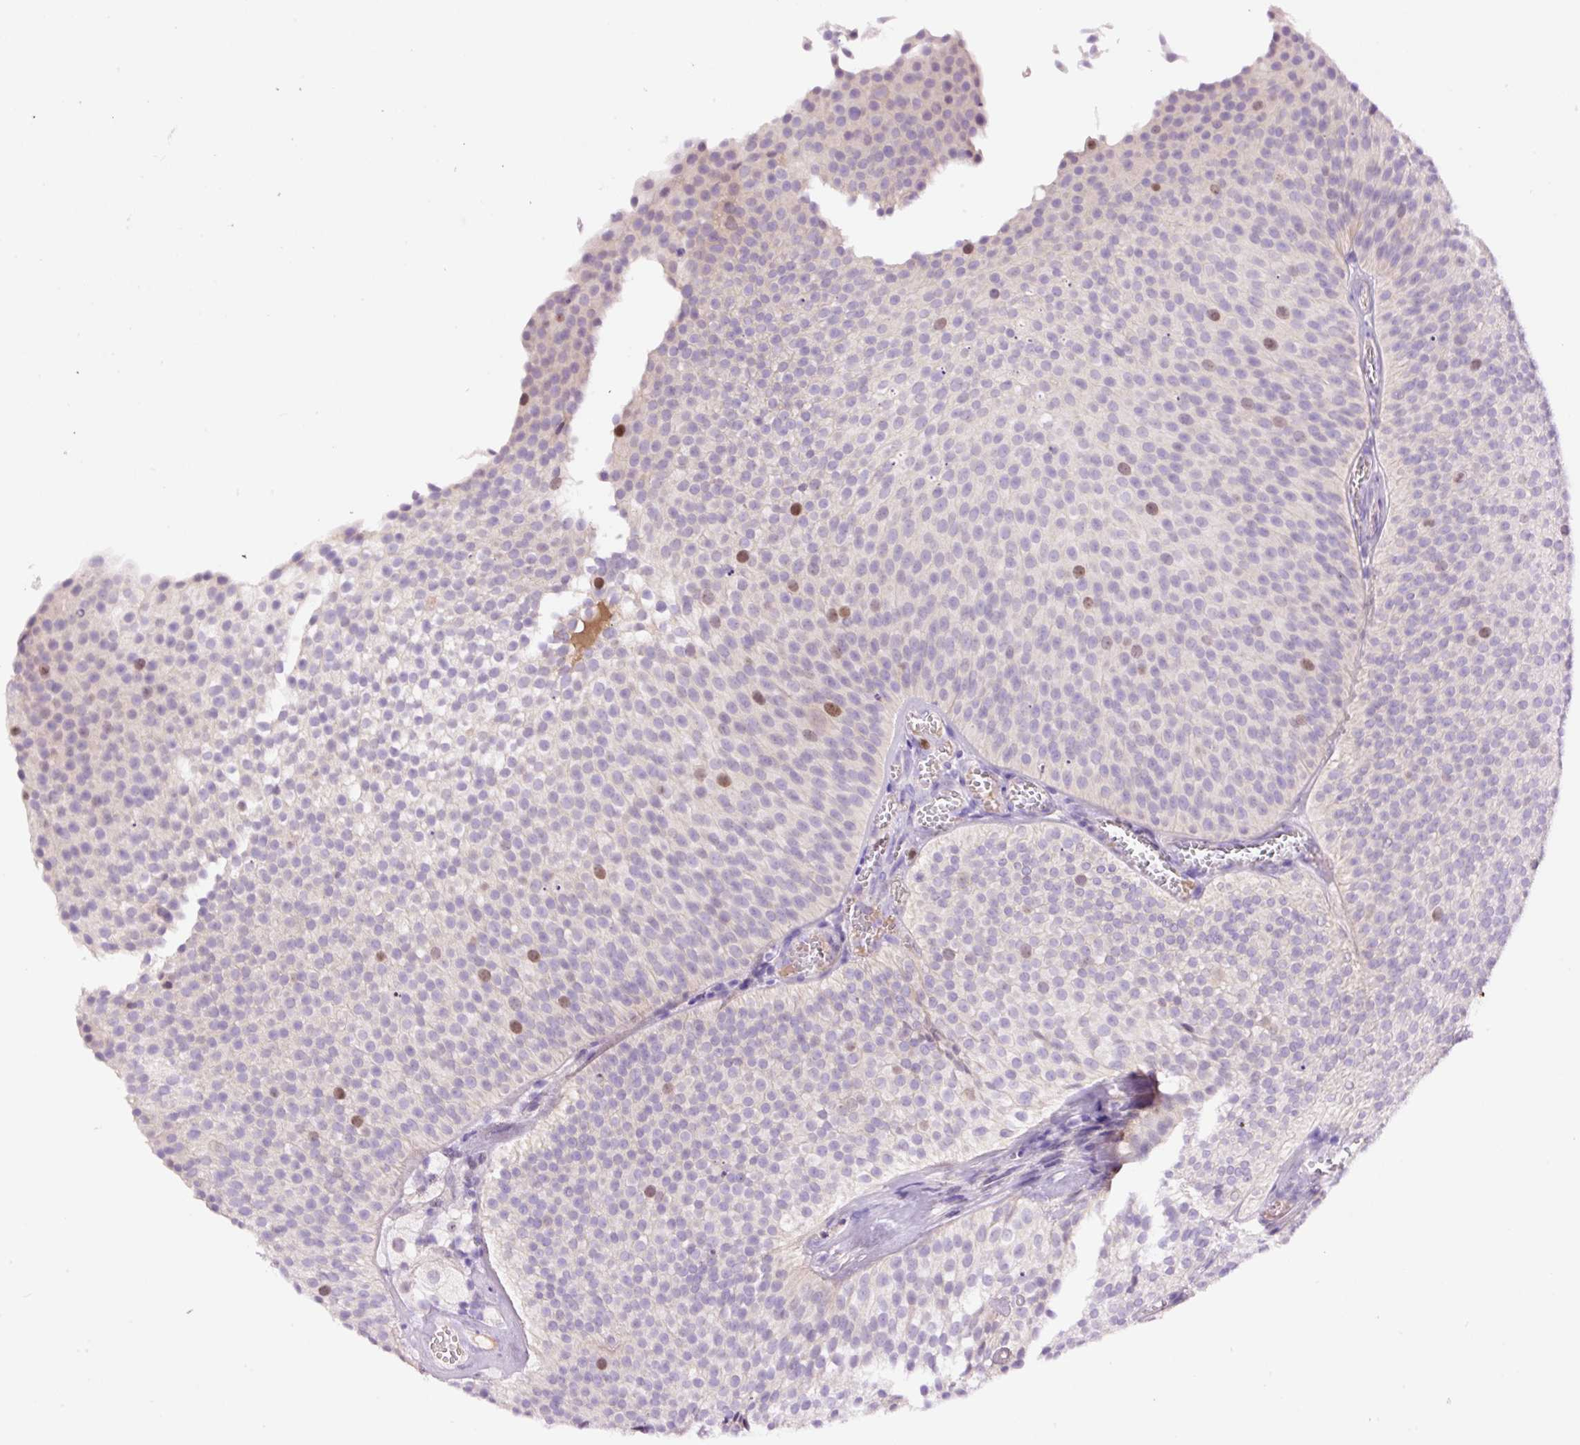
{"staining": {"intensity": "moderate", "quantity": "<25%", "location": "nuclear"}, "tissue": "urothelial cancer", "cell_type": "Tumor cells", "image_type": "cancer", "snomed": [{"axis": "morphology", "description": "Urothelial carcinoma, Low grade"}, {"axis": "topography", "description": "Urinary bladder"}], "caption": "Urothelial cancer stained with a protein marker exhibits moderate staining in tumor cells.", "gene": "DPPA4", "patient": {"sex": "male", "age": 91}}